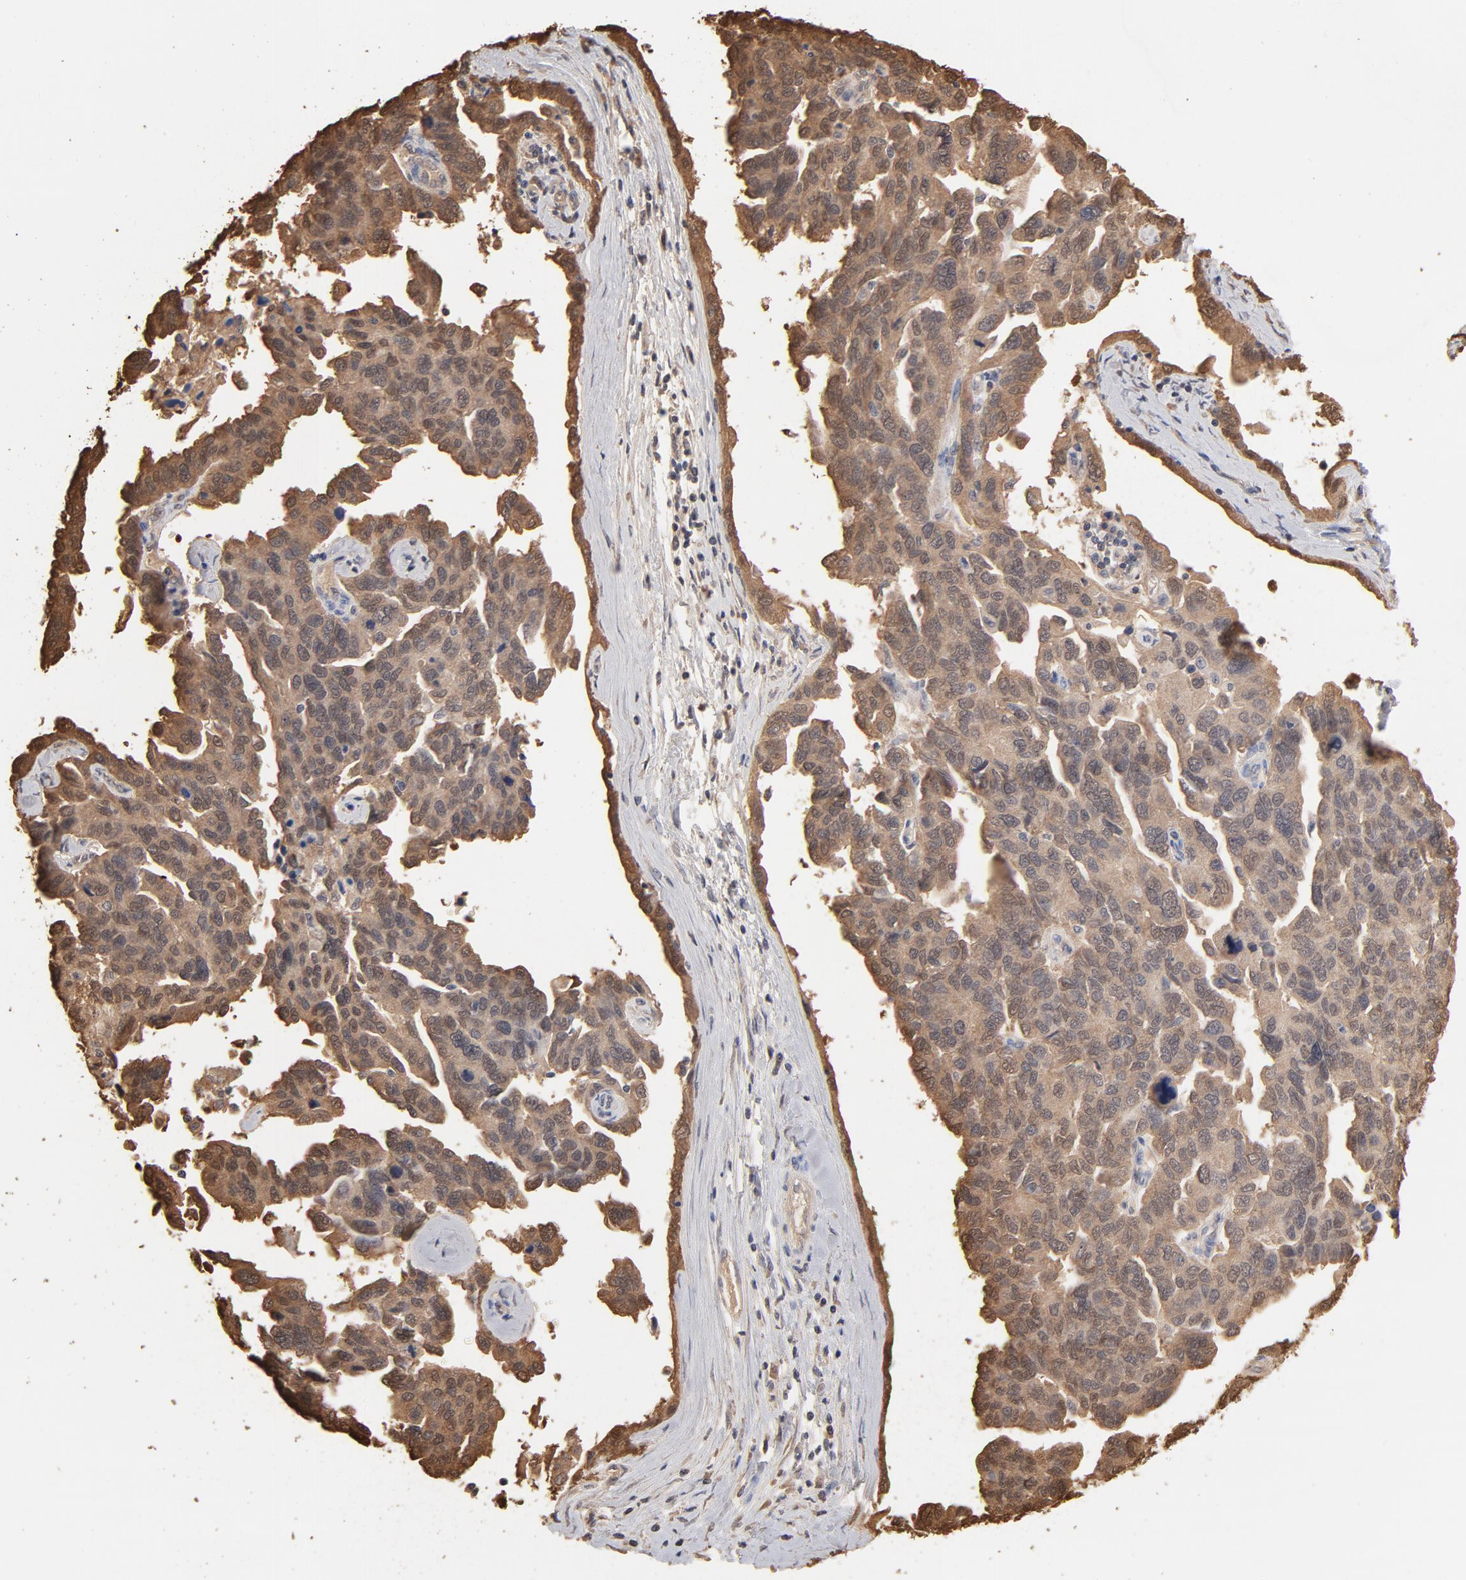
{"staining": {"intensity": "strong", "quantity": ">75%", "location": "cytoplasmic/membranous"}, "tissue": "ovarian cancer", "cell_type": "Tumor cells", "image_type": "cancer", "snomed": [{"axis": "morphology", "description": "Cystadenocarcinoma, serous, NOS"}, {"axis": "topography", "description": "Ovary"}], "caption": "Protein expression analysis of human serous cystadenocarcinoma (ovarian) reveals strong cytoplasmic/membranous positivity in approximately >75% of tumor cells.", "gene": "MIF", "patient": {"sex": "female", "age": 64}}